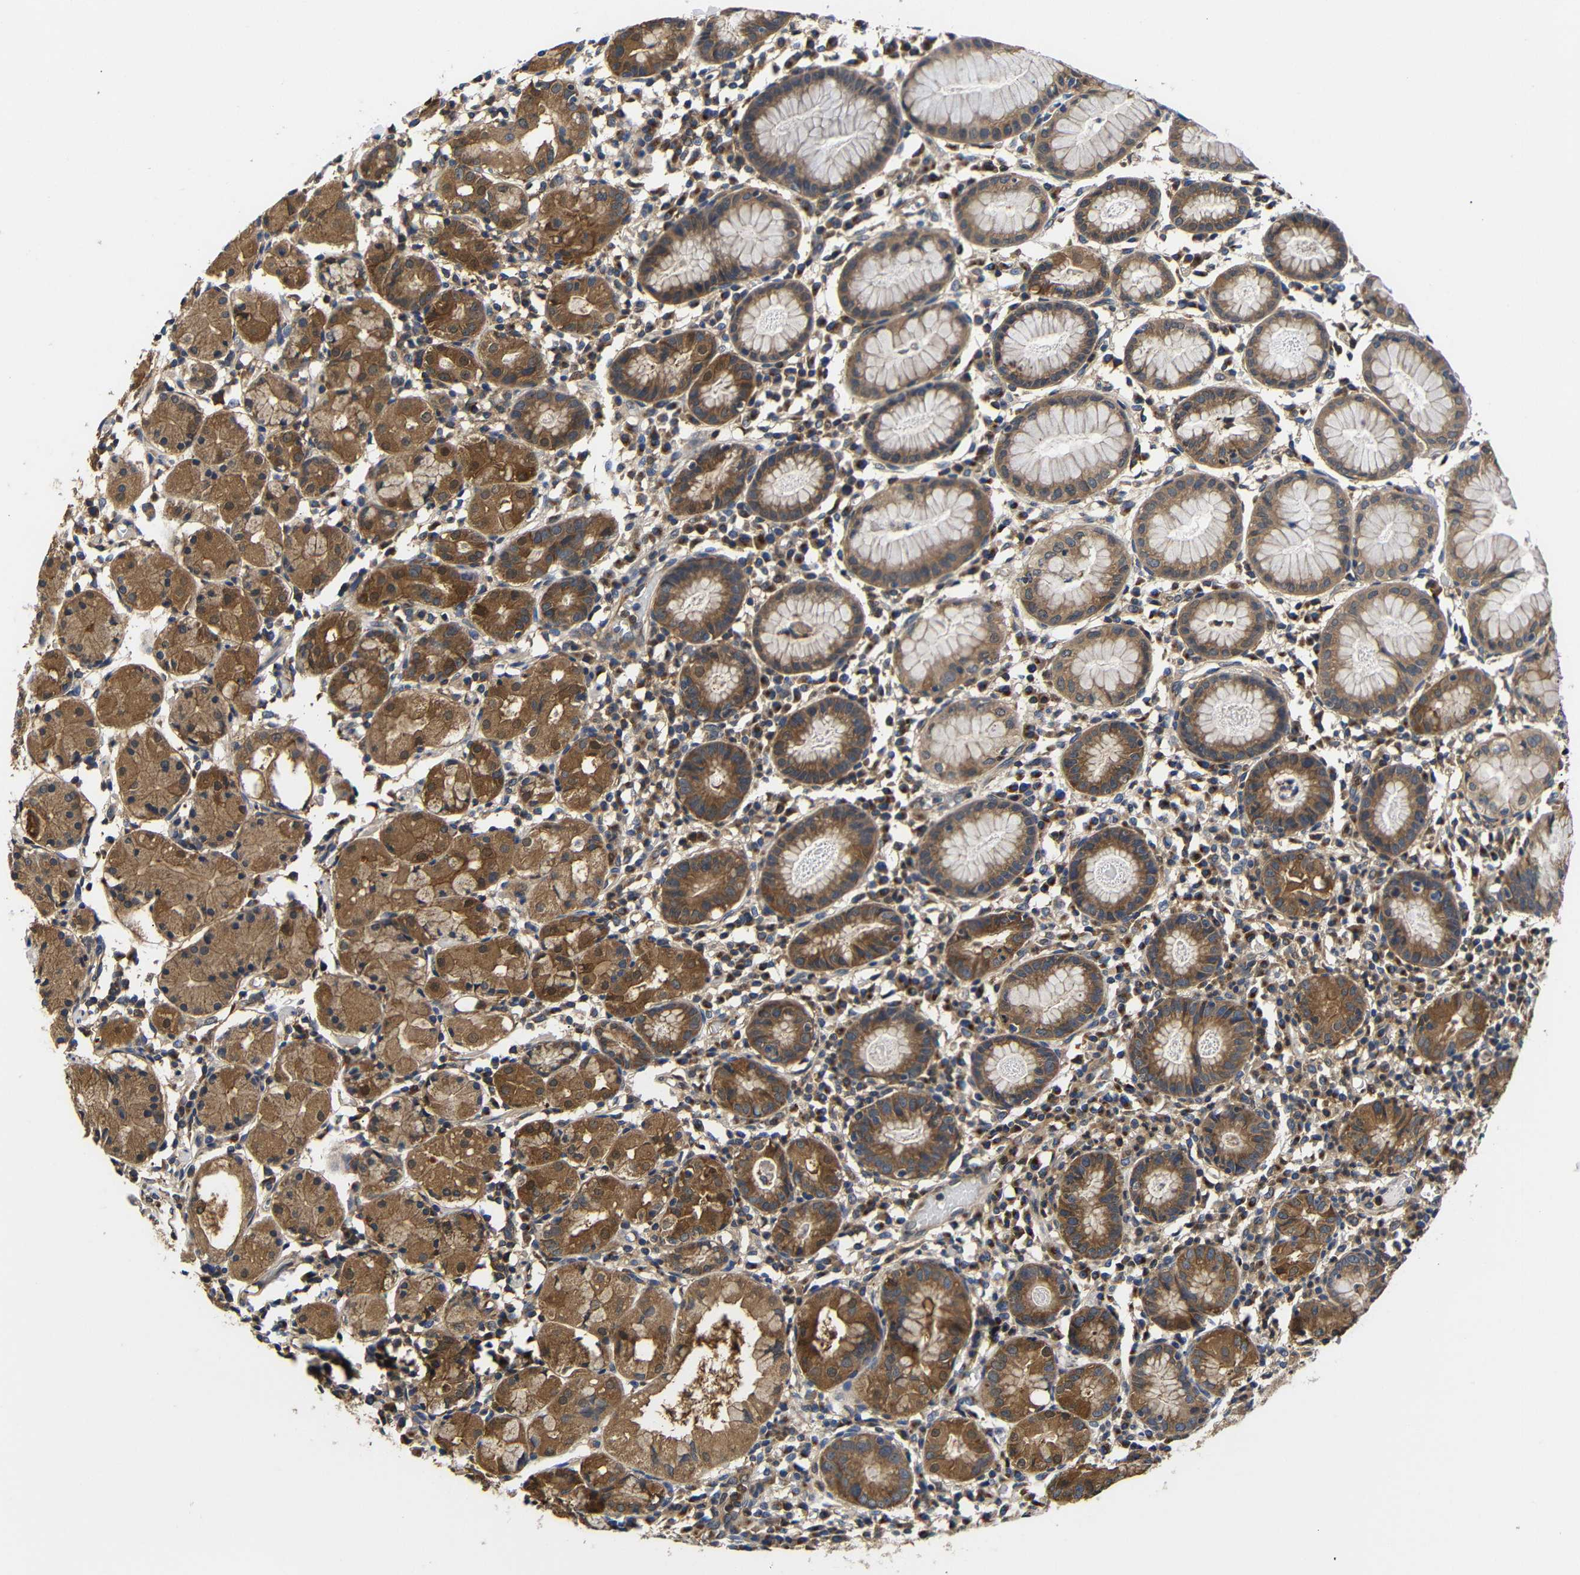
{"staining": {"intensity": "moderate", "quantity": ">75%", "location": "cytoplasmic/membranous"}, "tissue": "stomach", "cell_type": "Glandular cells", "image_type": "normal", "snomed": [{"axis": "morphology", "description": "Normal tissue, NOS"}, {"axis": "topography", "description": "Stomach"}, {"axis": "topography", "description": "Stomach, lower"}], "caption": "Protein staining of normal stomach reveals moderate cytoplasmic/membranous staining in about >75% of glandular cells.", "gene": "LRRCC1", "patient": {"sex": "female", "age": 75}}